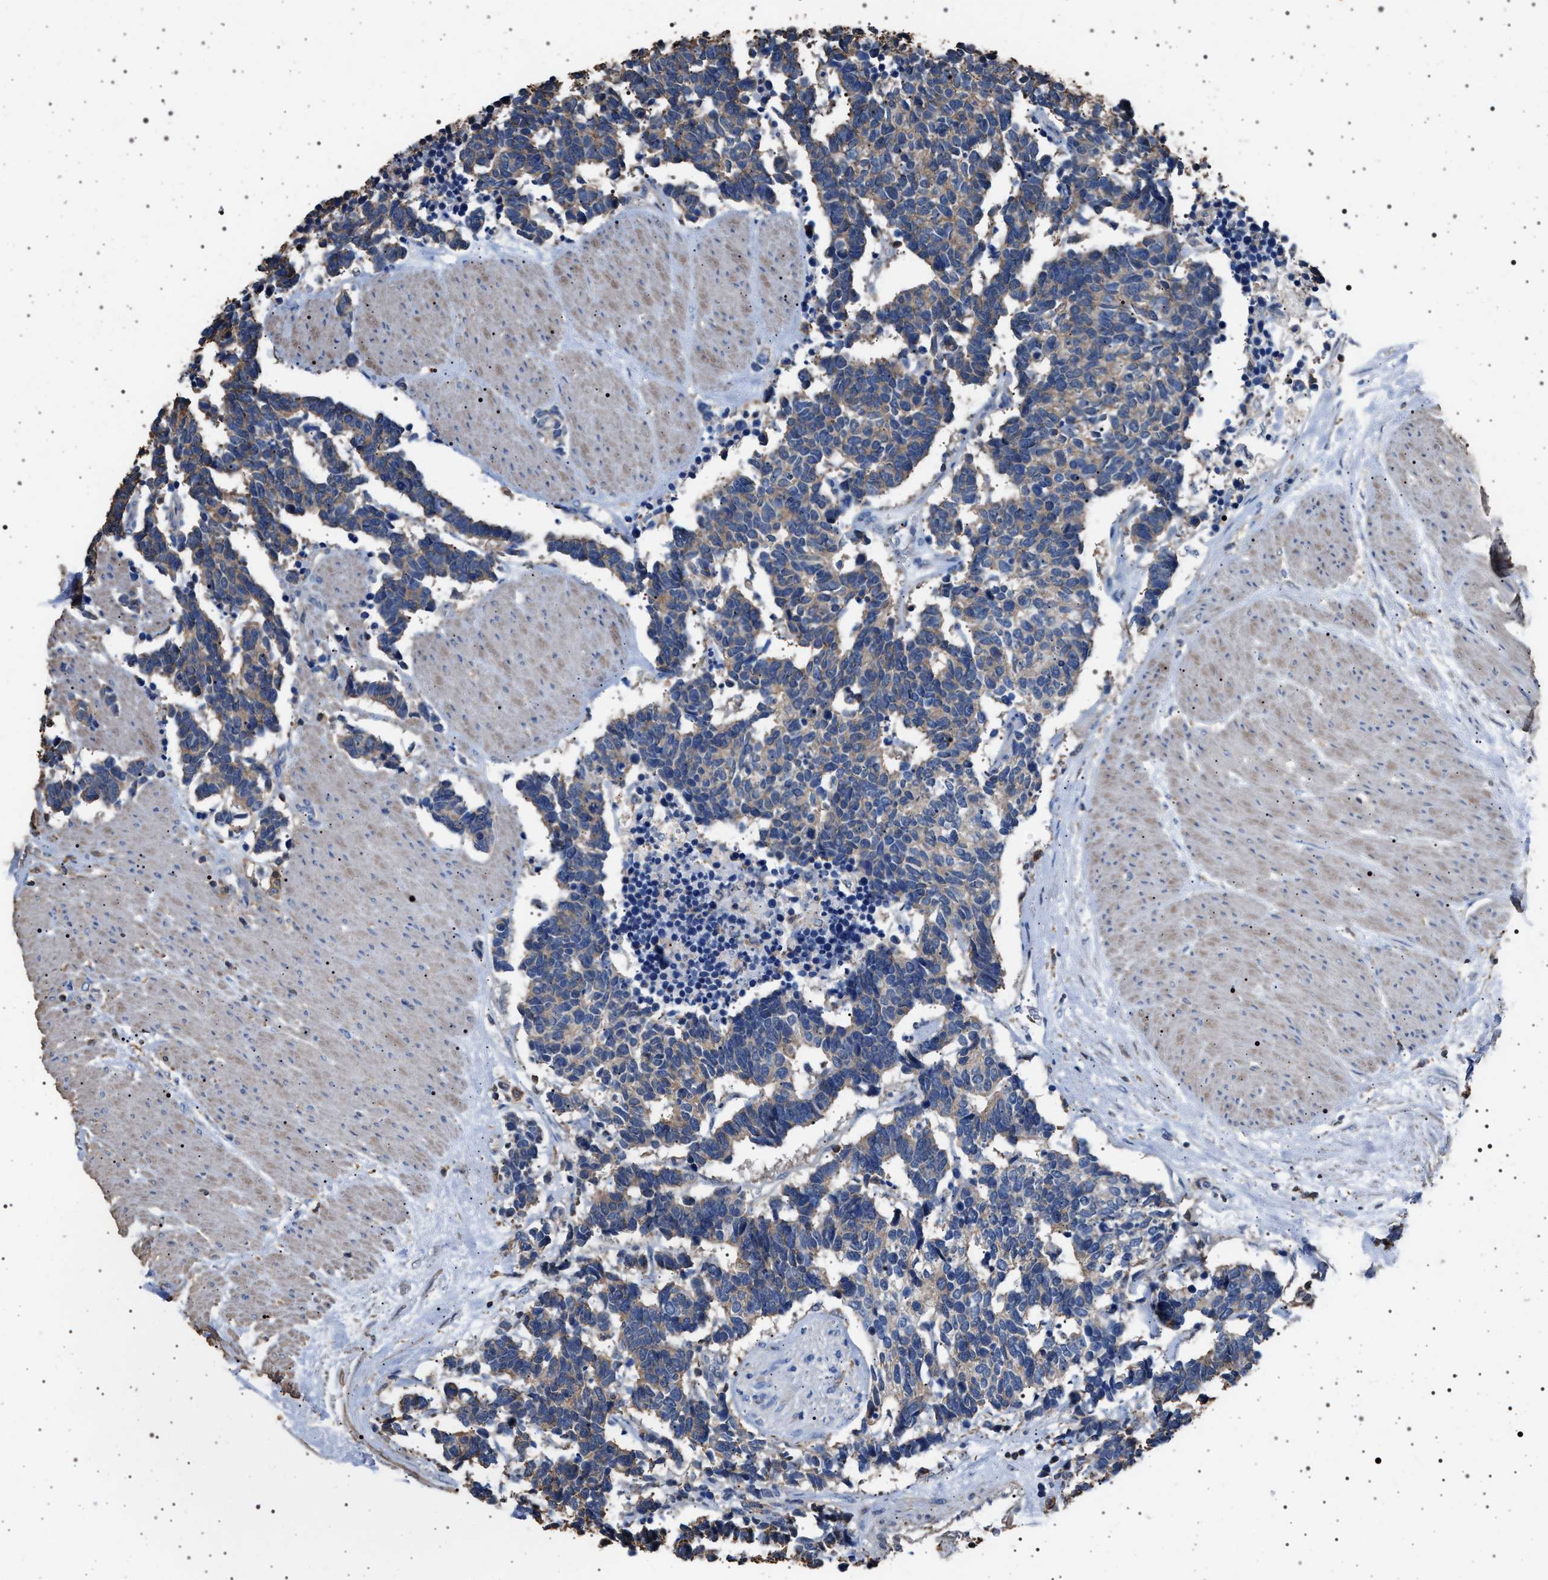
{"staining": {"intensity": "weak", "quantity": ">75%", "location": "cytoplasmic/membranous"}, "tissue": "carcinoid", "cell_type": "Tumor cells", "image_type": "cancer", "snomed": [{"axis": "morphology", "description": "Carcinoma, NOS"}, {"axis": "morphology", "description": "Carcinoid, malignant, NOS"}, {"axis": "topography", "description": "Urinary bladder"}], "caption": "Protein staining shows weak cytoplasmic/membranous expression in about >75% of tumor cells in carcinoid (malignant). Nuclei are stained in blue.", "gene": "SMAP2", "patient": {"sex": "male", "age": 57}}